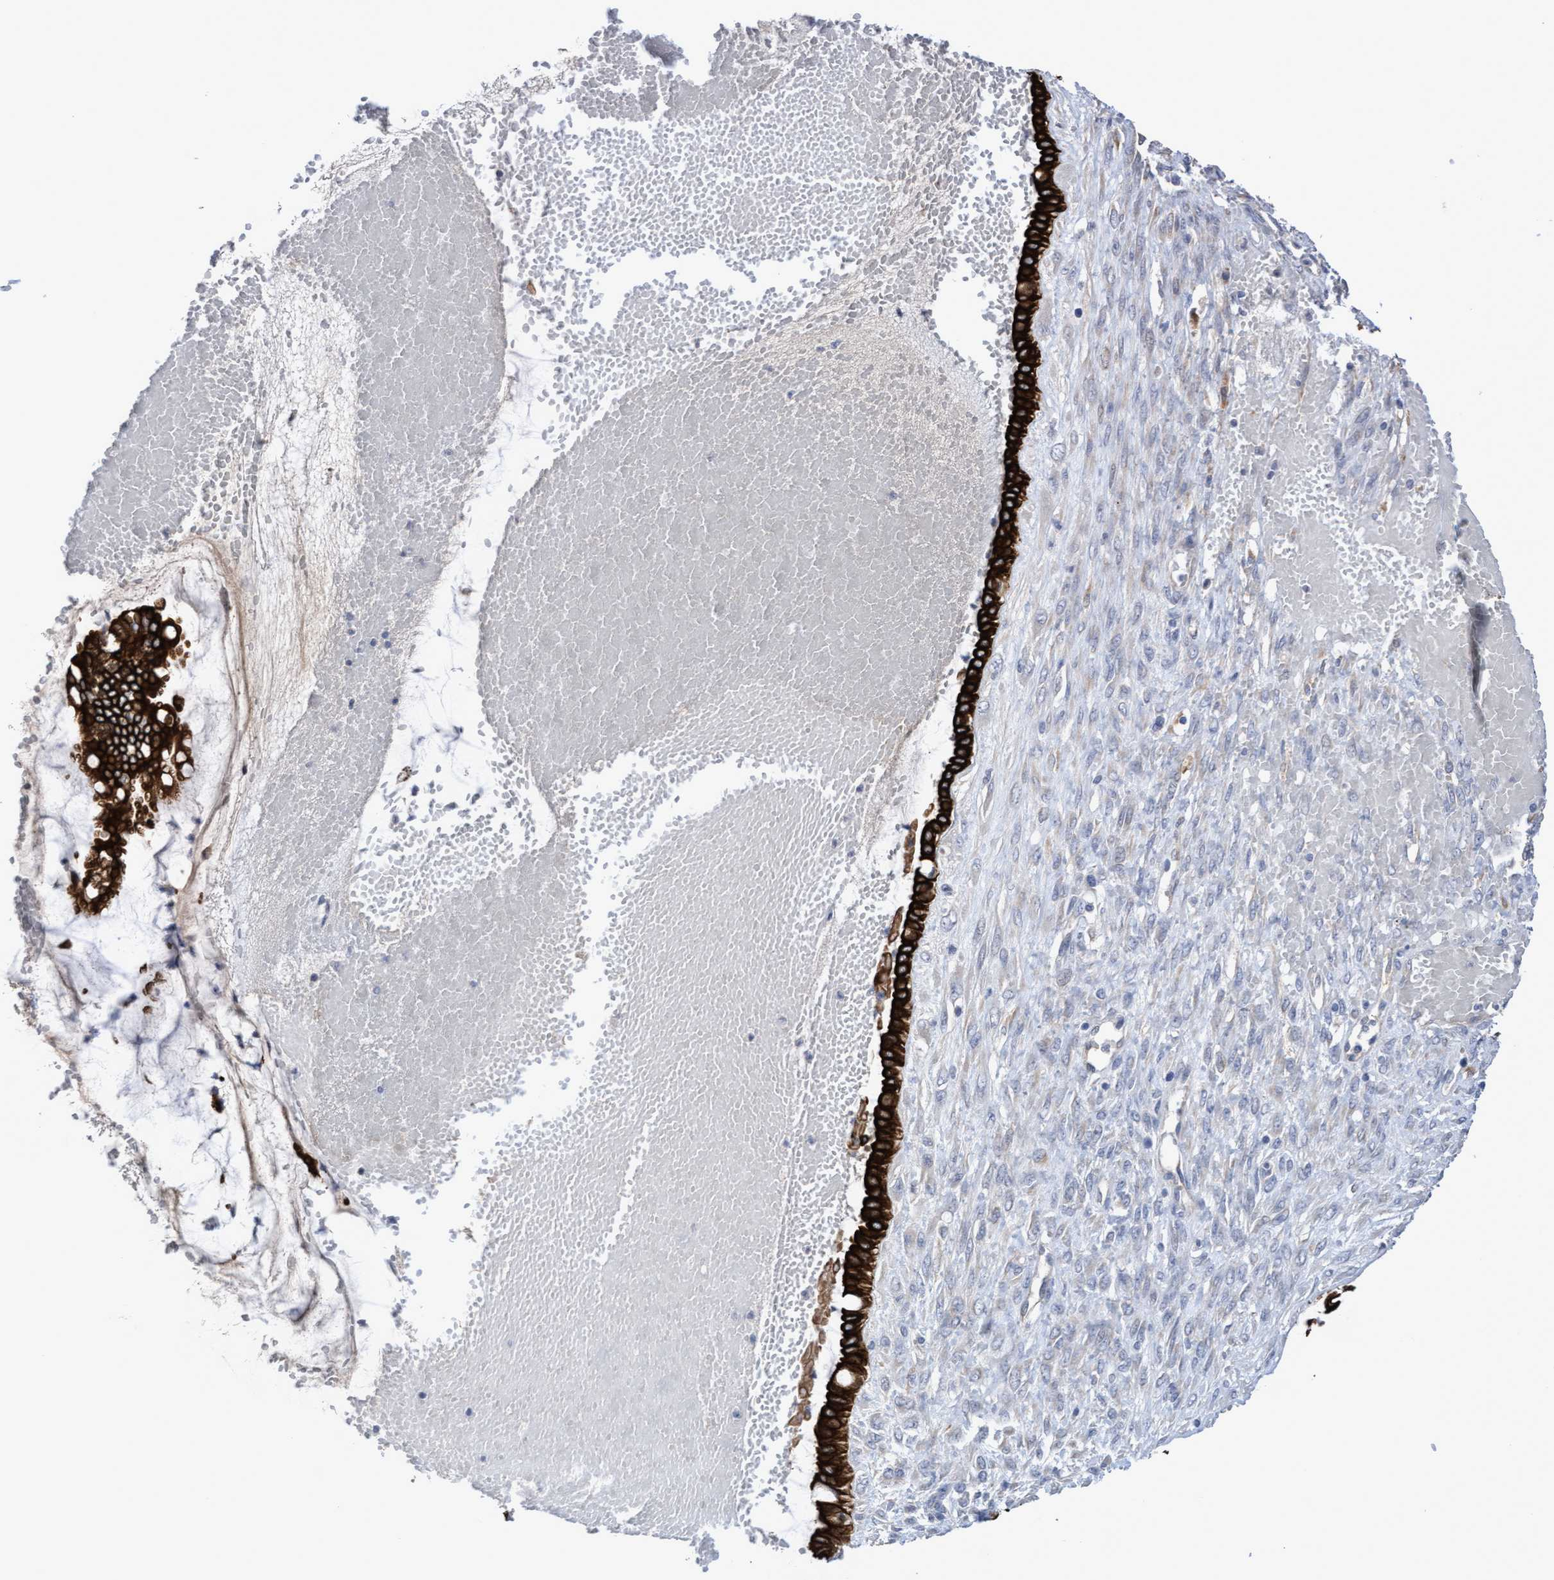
{"staining": {"intensity": "strong", "quantity": ">75%", "location": "cytoplasmic/membranous"}, "tissue": "ovarian cancer", "cell_type": "Tumor cells", "image_type": "cancer", "snomed": [{"axis": "morphology", "description": "Cystadenocarcinoma, mucinous, NOS"}, {"axis": "topography", "description": "Ovary"}], "caption": "A high amount of strong cytoplasmic/membranous positivity is present in about >75% of tumor cells in mucinous cystadenocarcinoma (ovarian) tissue. The staining is performed using DAB (3,3'-diaminobenzidine) brown chromogen to label protein expression. The nuclei are counter-stained blue using hematoxylin.", "gene": "KRT24", "patient": {"sex": "female", "age": 73}}